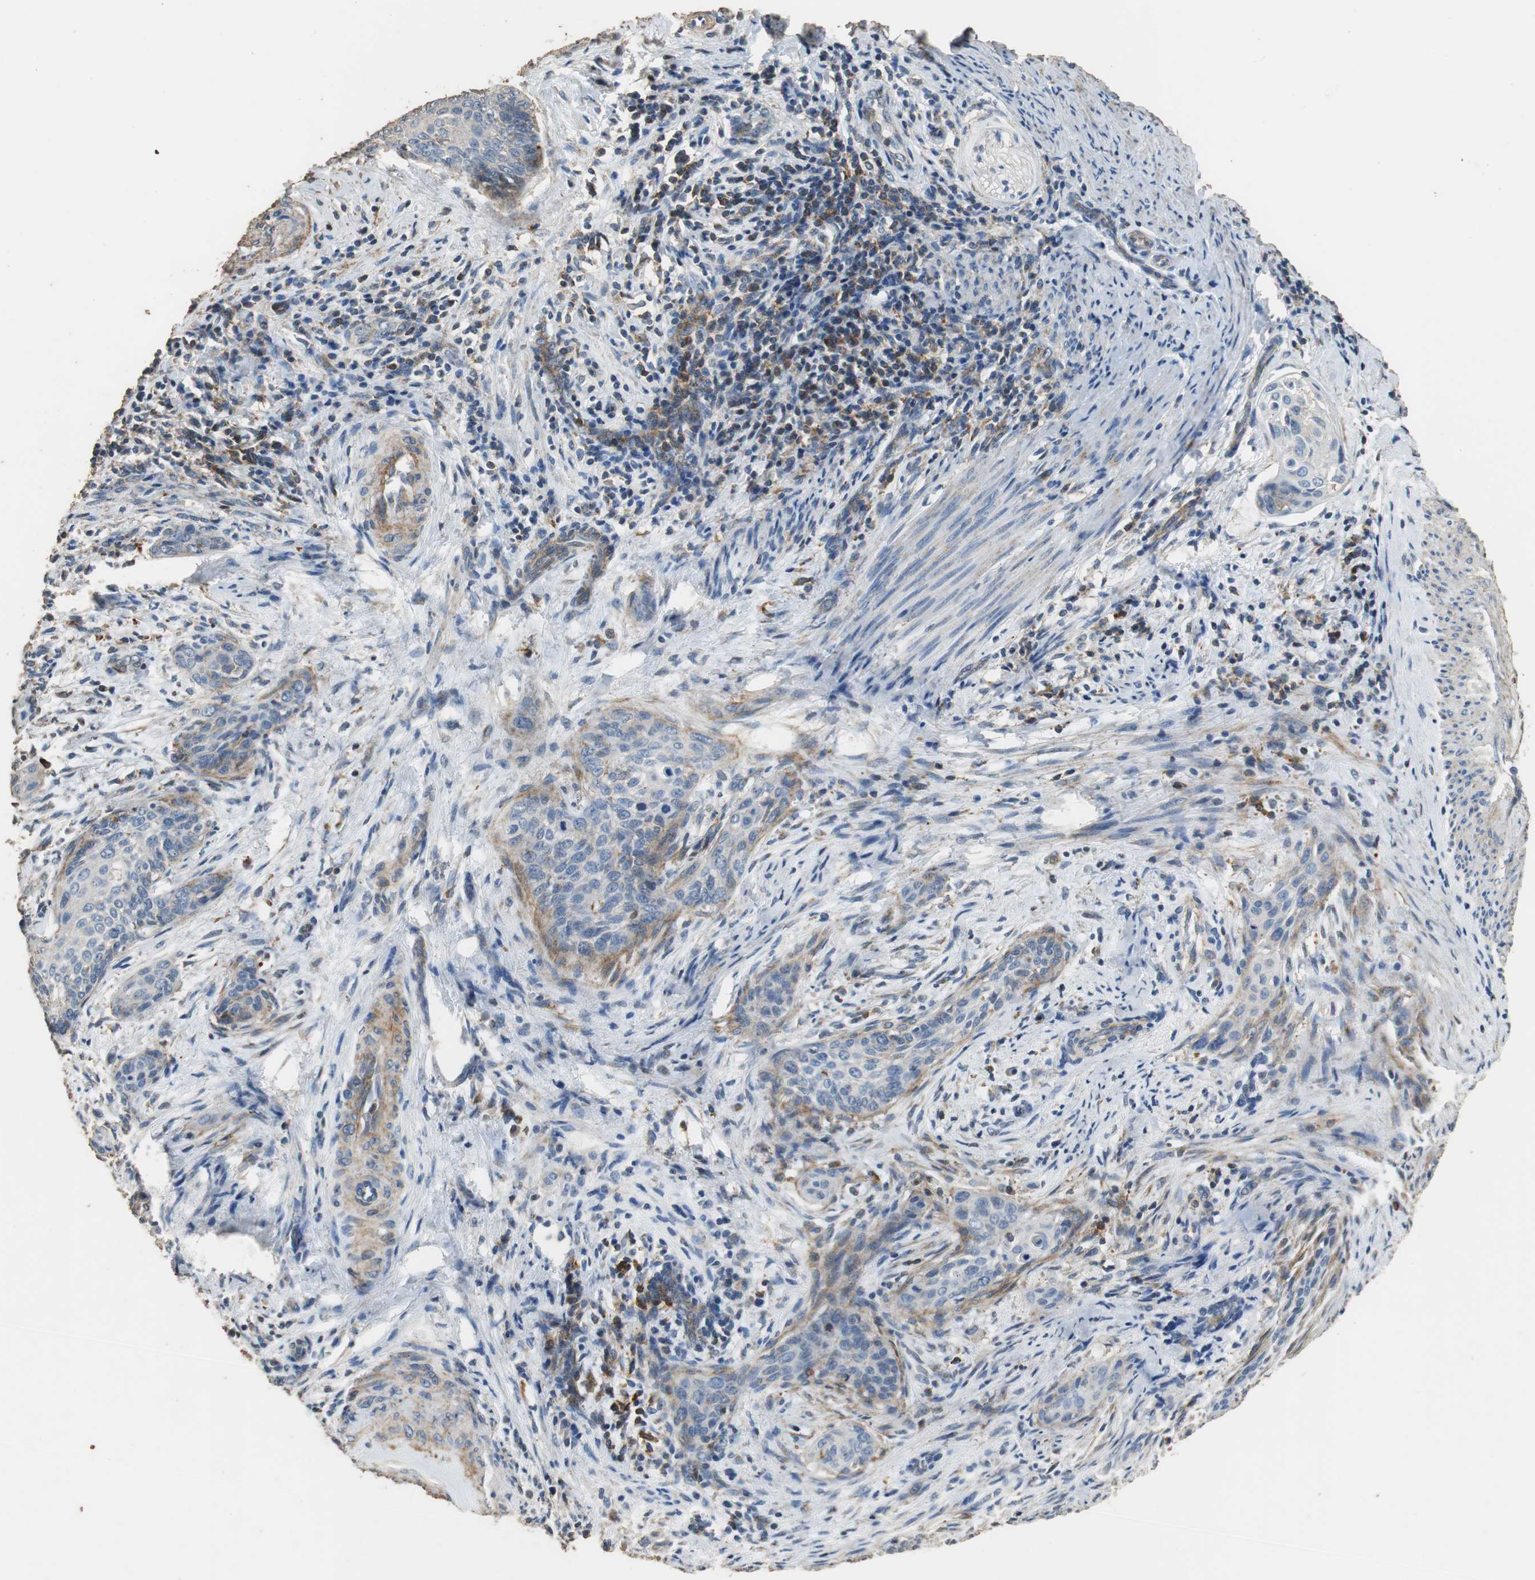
{"staining": {"intensity": "weak", "quantity": "<25%", "location": "cytoplasmic/membranous"}, "tissue": "cervical cancer", "cell_type": "Tumor cells", "image_type": "cancer", "snomed": [{"axis": "morphology", "description": "Squamous cell carcinoma, NOS"}, {"axis": "topography", "description": "Cervix"}], "caption": "Immunohistochemical staining of human cervical squamous cell carcinoma displays no significant expression in tumor cells.", "gene": "PRKRA", "patient": {"sex": "female", "age": 33}}